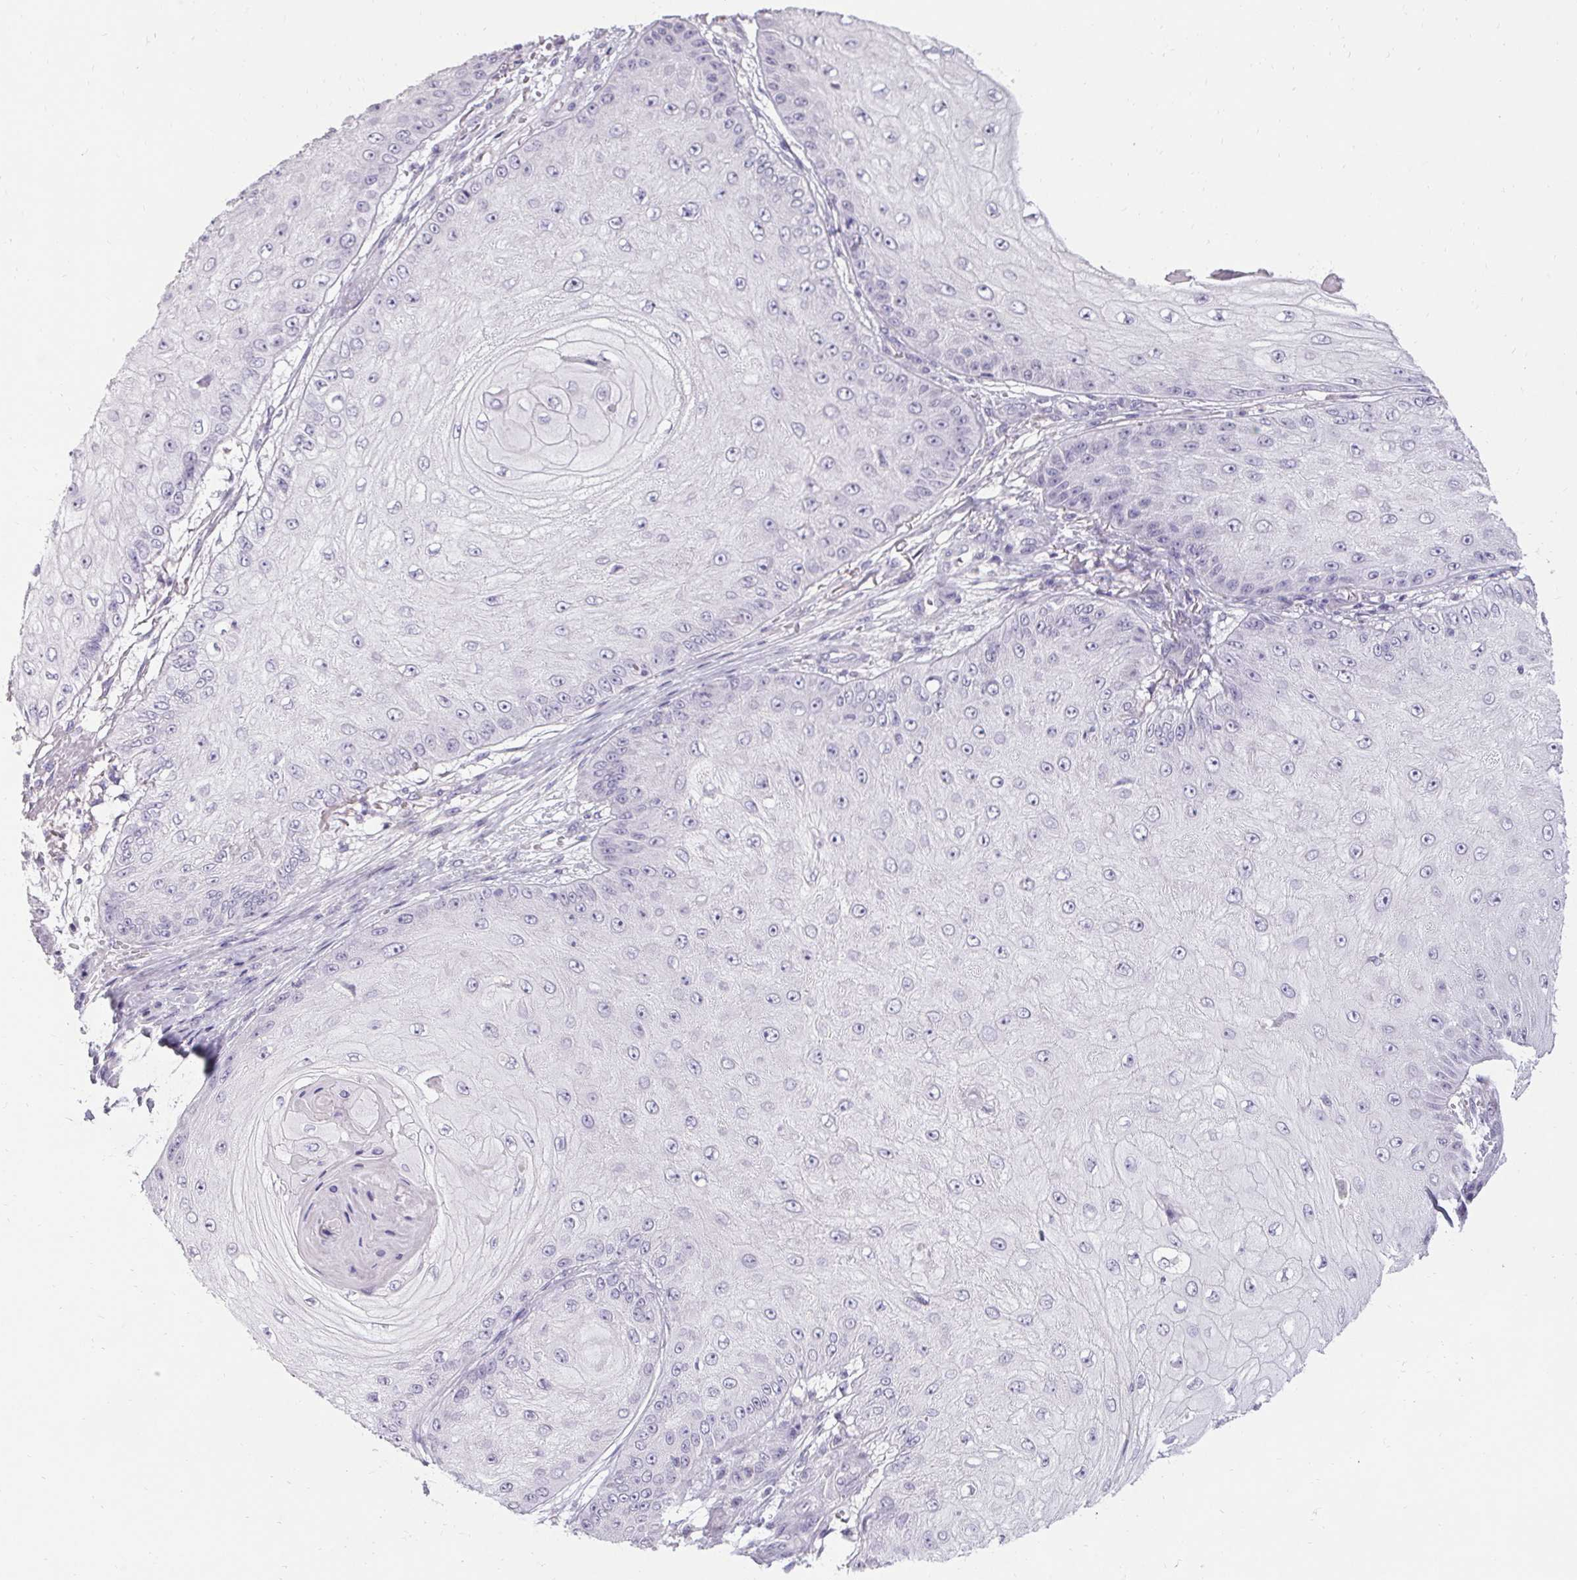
{"staining": {"intensity": "negative", "quantity": "none", "location": "none"}, "tissue": "skin cancer", "cell_type": "Tumor cells", "image_type": "cancer", "snomed": [{"axis": "morphology", "description": "Squamous cell carcinoma, NOS"}, {"axis": "topography", "description": "Skin"}], "caption": "This is an immunohistochemistry (IHC) histopathology image of human skin cancer (squamous cell carcinoma). There is no expression in tumor cells.", "gene": "PMEL", "patient": {"sex": "male", "age": 70}}